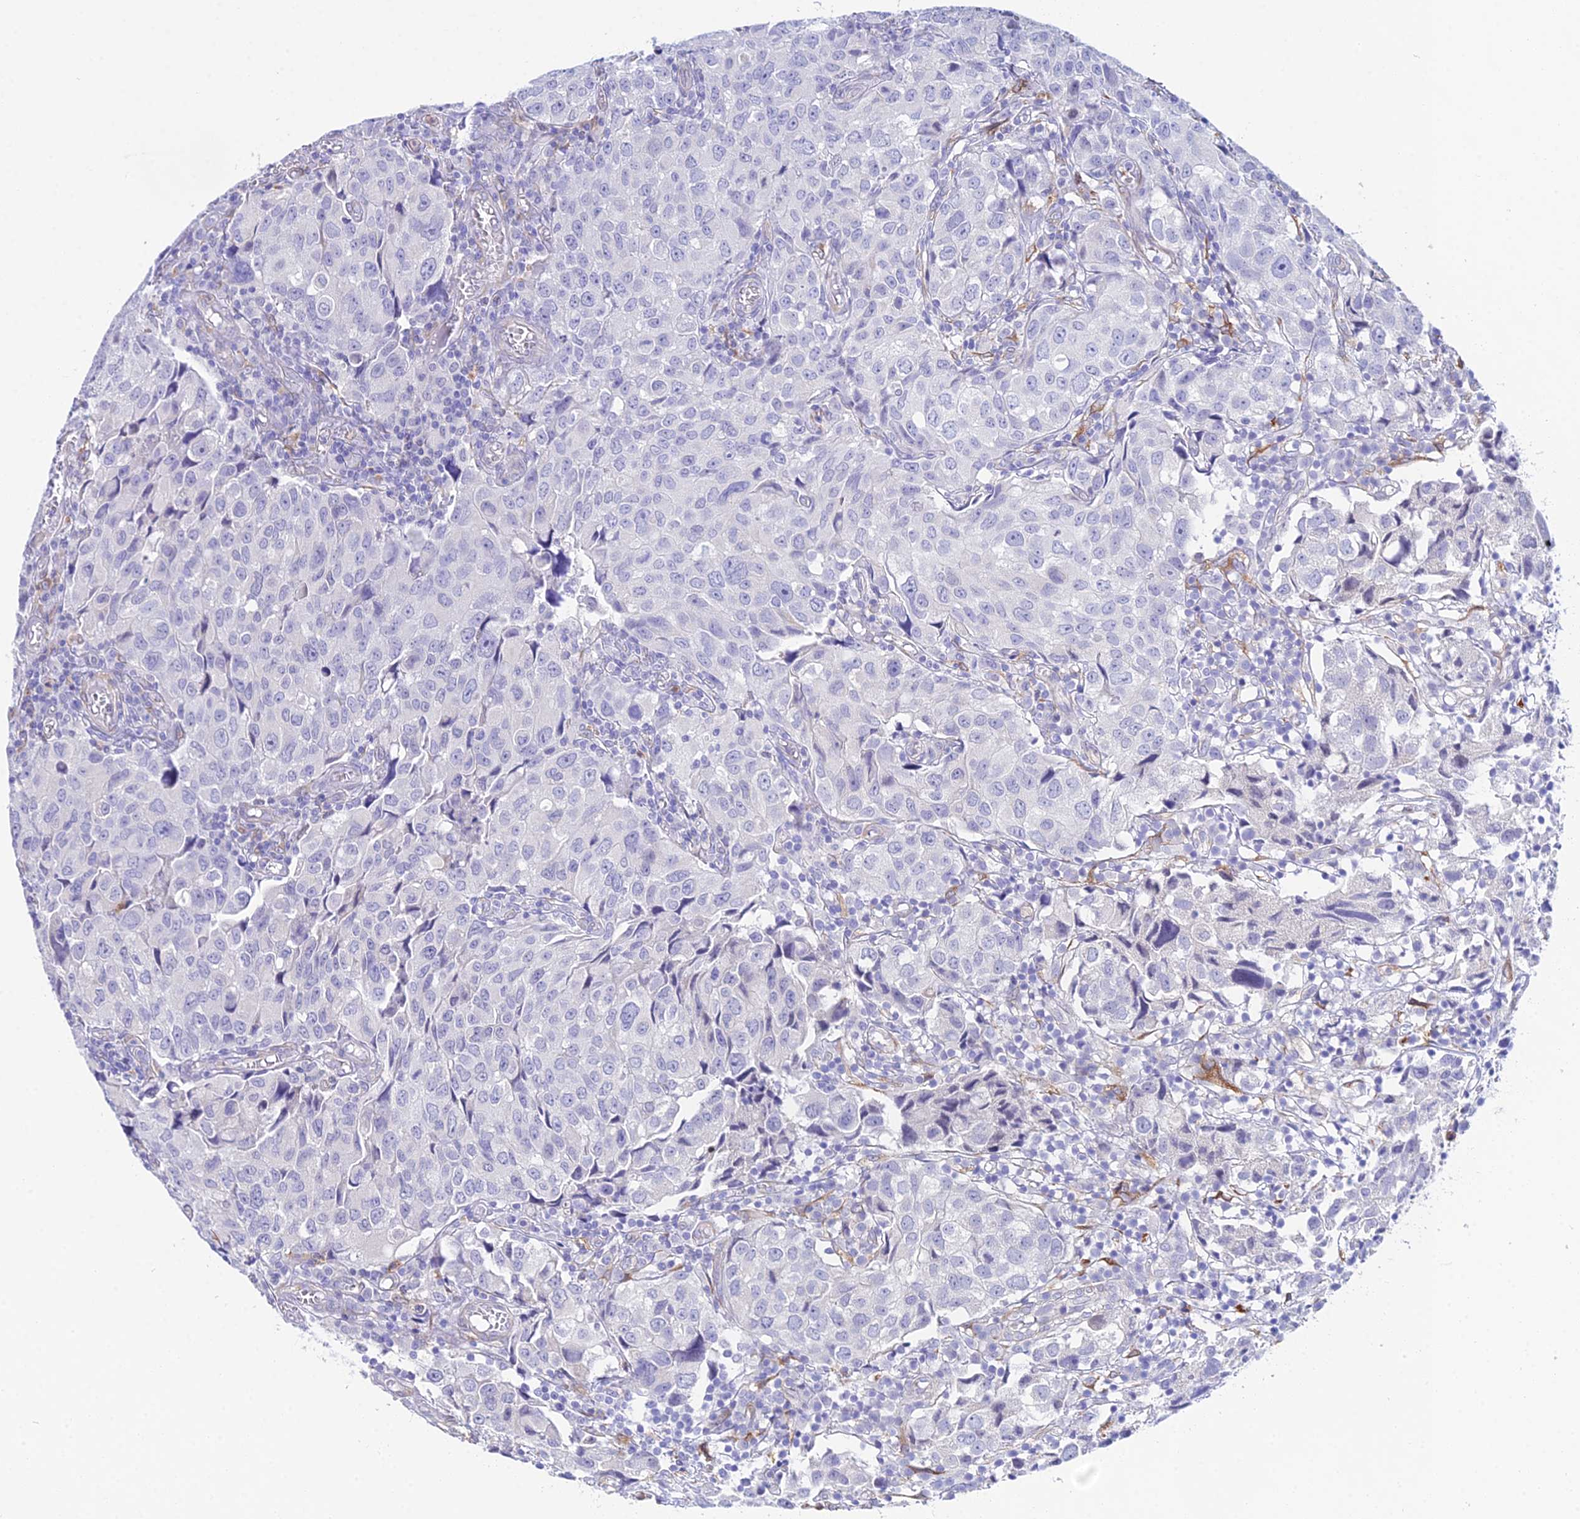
{"staining": {"intensity": "negative", "quantity": "none", "location": "none"}, "tissue": "urothelial cancer", "cell_type": "Tumor cells", "image_type": "cancer", "snomed": [{"axis": "morphology", "description": "Urothelial carcinoma, High grade"}, {"axis": "topography", "description": "Urinary bladder"}], "caption": "The immunohistochemistry image has no significant staining in tumor cells of urothelial cancer tissue. Nuclei are stained in blue.", "gene": "MXRA7", "patient": {"sex": "female", "age": 75}}